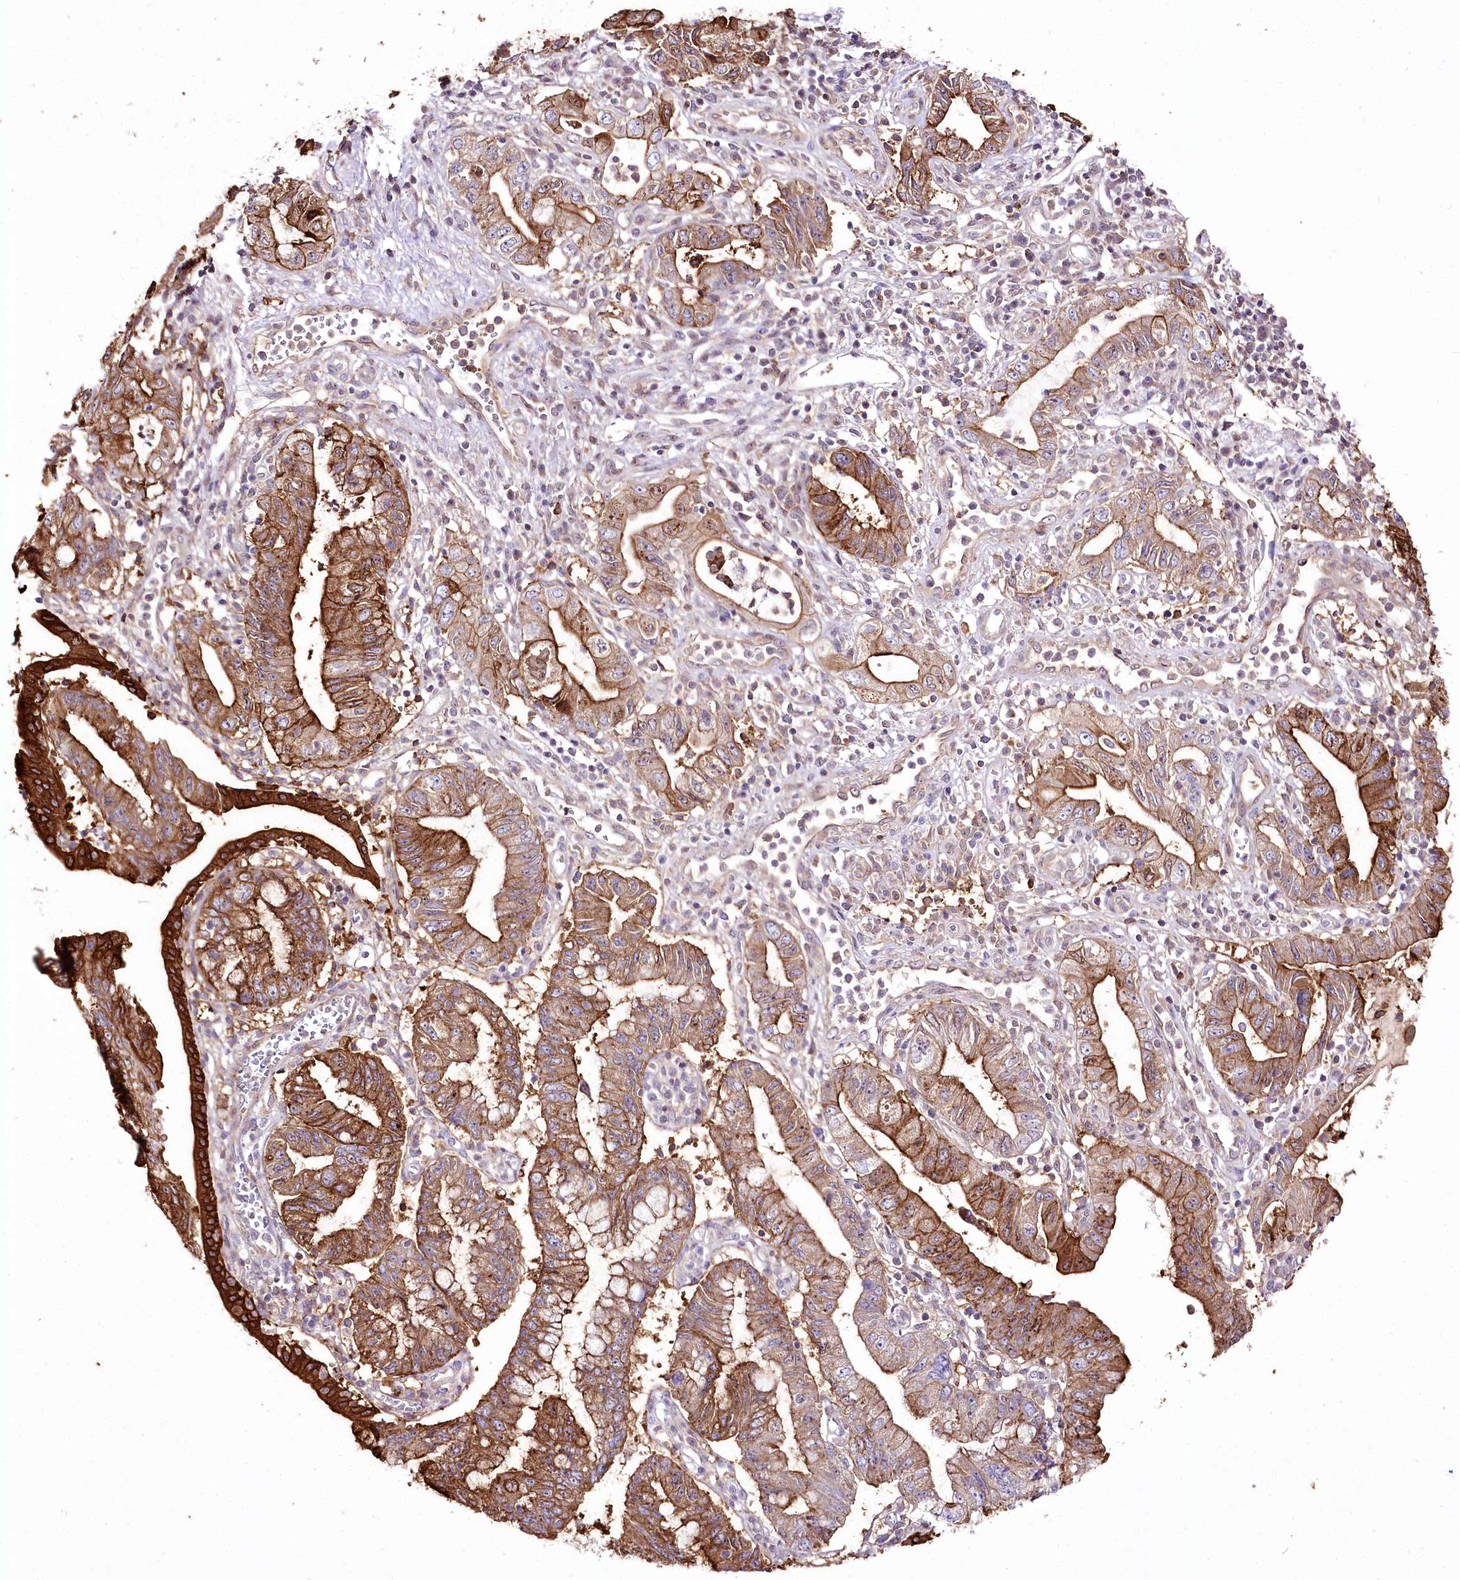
{"staining": {"intensity": "strong", "quantity": ">75%", "location": "cytoplasmic/membranous"}, "tissue": "pancreatic cancer", "cell_type": "Tumor cells", "image_type": "cancer", "snomed": [{"axis": "morphology", "description": "Adenocarcinoma, NOS"}, {"axis": "topography", "description": "Pancreas"}], "caption": "This photomicrograph demonstrates immunohistochemistry (IHC) staining of human pancreatic adenocarcinoma, with high strong cytoplasmic/membranous expression in approximately >75% of tumor cells.", "gene": "UGP2", "patient": {"sex": "female", "age": 73}}